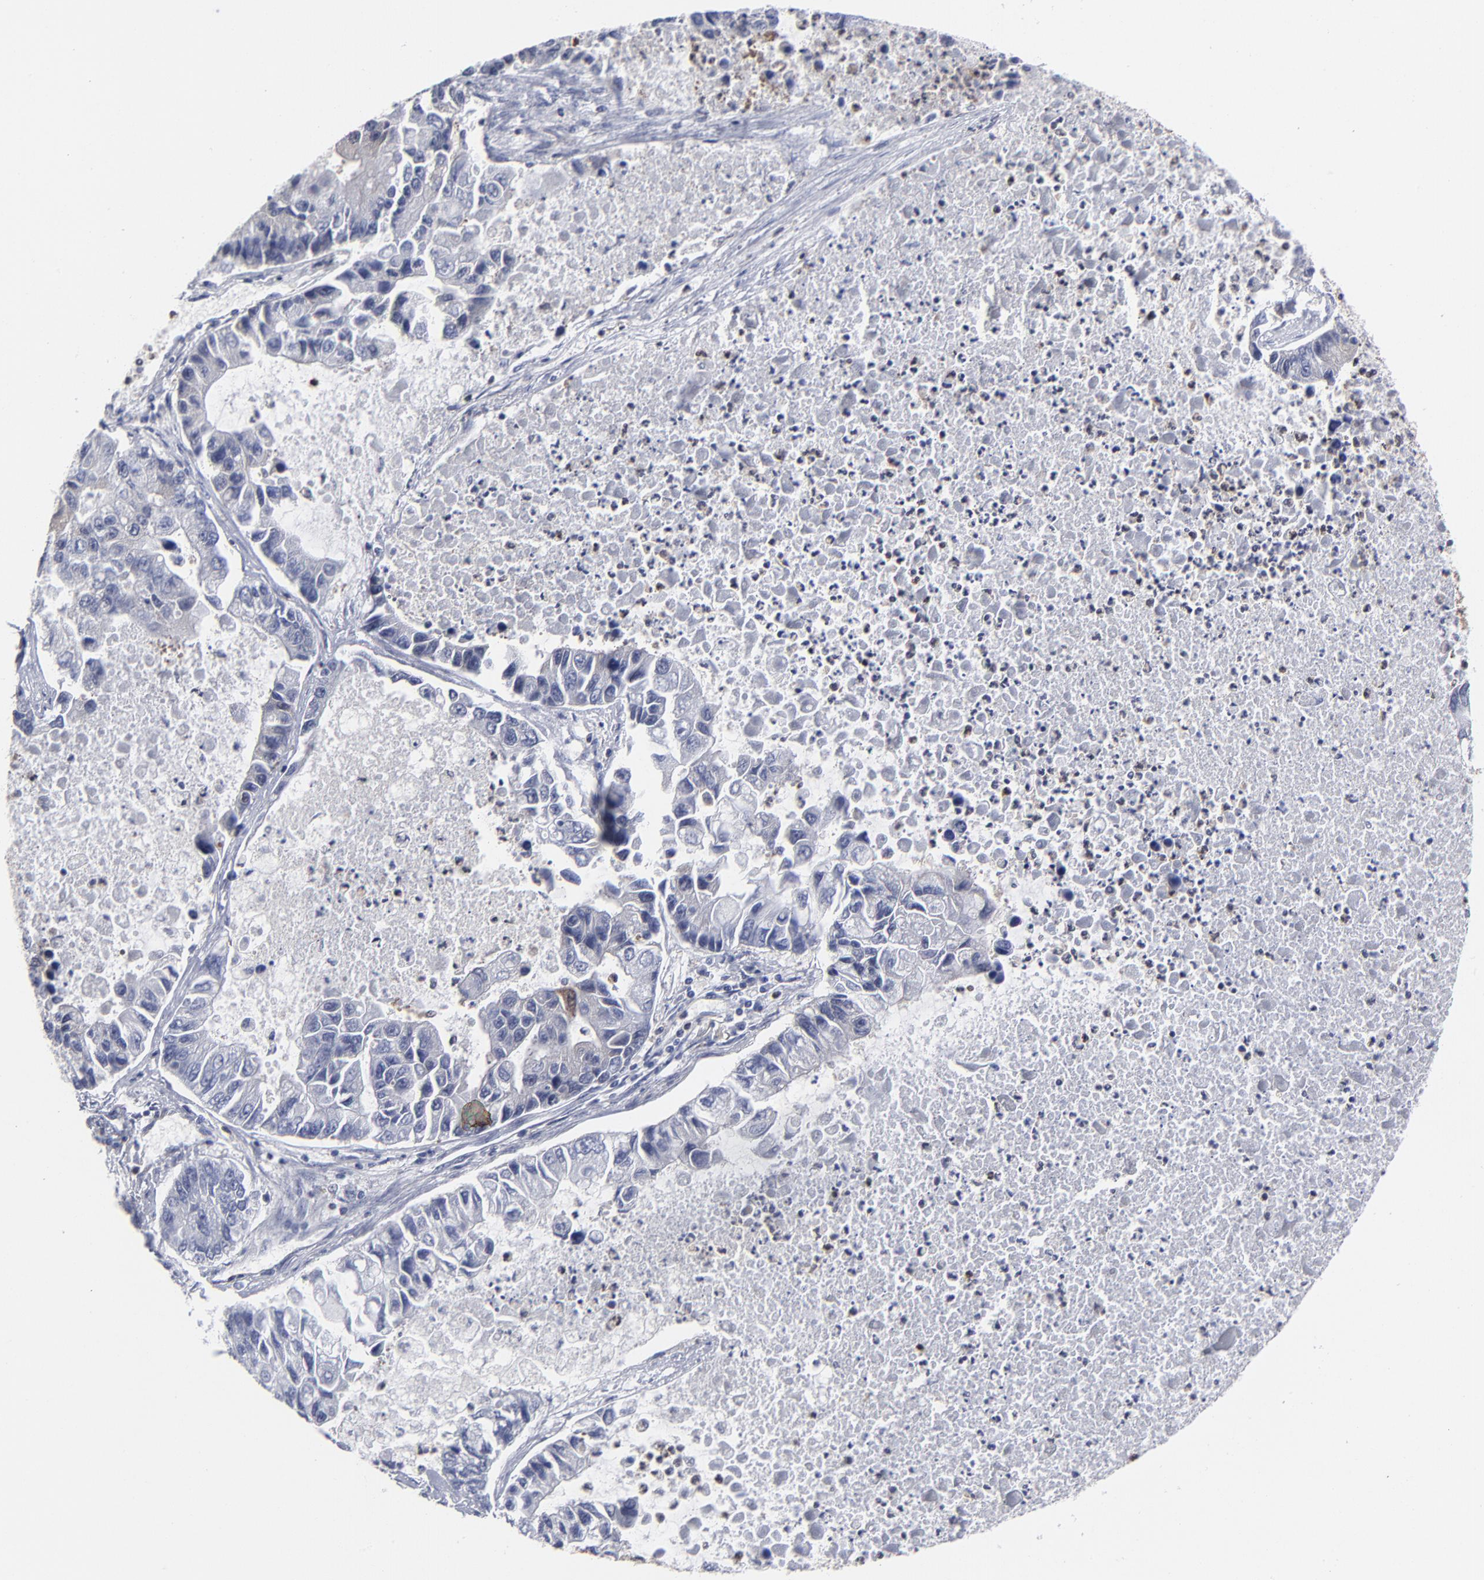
{"staining": {"intensity": "negative", "quantity": "none", "location": "none"}, "tissue": "lung cancer", "cell_type": "Tumor cells", "image_type": "cancer", "snomed": [{"axis": "morphology", "description": "Adenocarcinoma, NOS"}, {"axis": "topography", "description": "Lung"}], "caption": "Immunohistochemistry (IHC) micrograph of adenocarcinoma (lung) stained for a protein (brown), which reveals no staining in tumor cells.", "gene": "MAP2K1", "patient": {"sex": "female", "age": 51}}